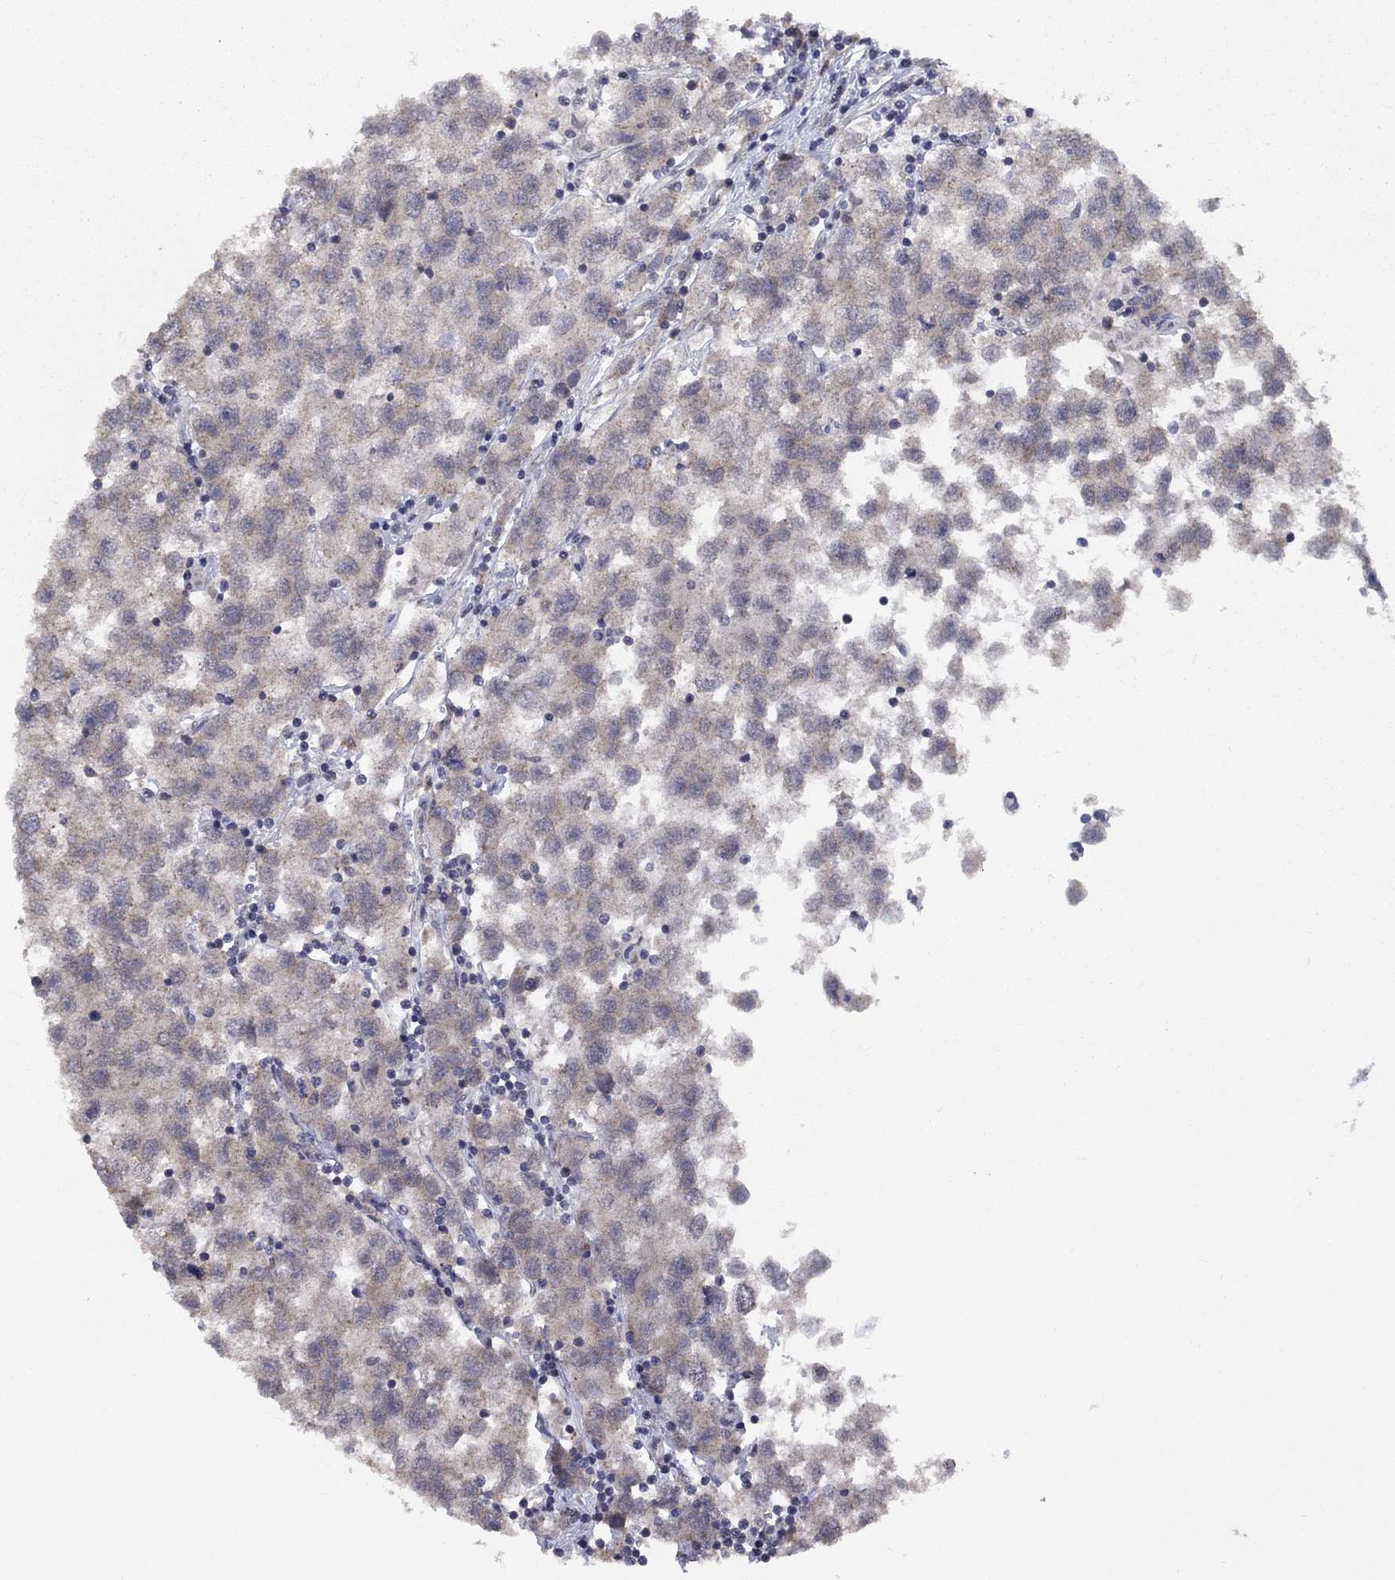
{"staining": {"intensity": "weak", "quantity": "<25%", "location": "cytoplasmic/membranous"}, "tissue": "testis cancer", "cell_type": "Tumor cells", "image_type": "cancer", "snomed": [{"axis": "morphology", "description": "Seminoma, NOS"}, {"axis": "topography", "description": "Testis"}], "caption": "Tumor cells are negative for protein expression in human seminoma (testis). The staining was performed using DAB to visualize the protein expression in brown, while the nuclei were stained in blue with hematoxylin (Magnification: 20x).", "gene": "SPATA33", "patient": {"sex": "male", "age": 26}}